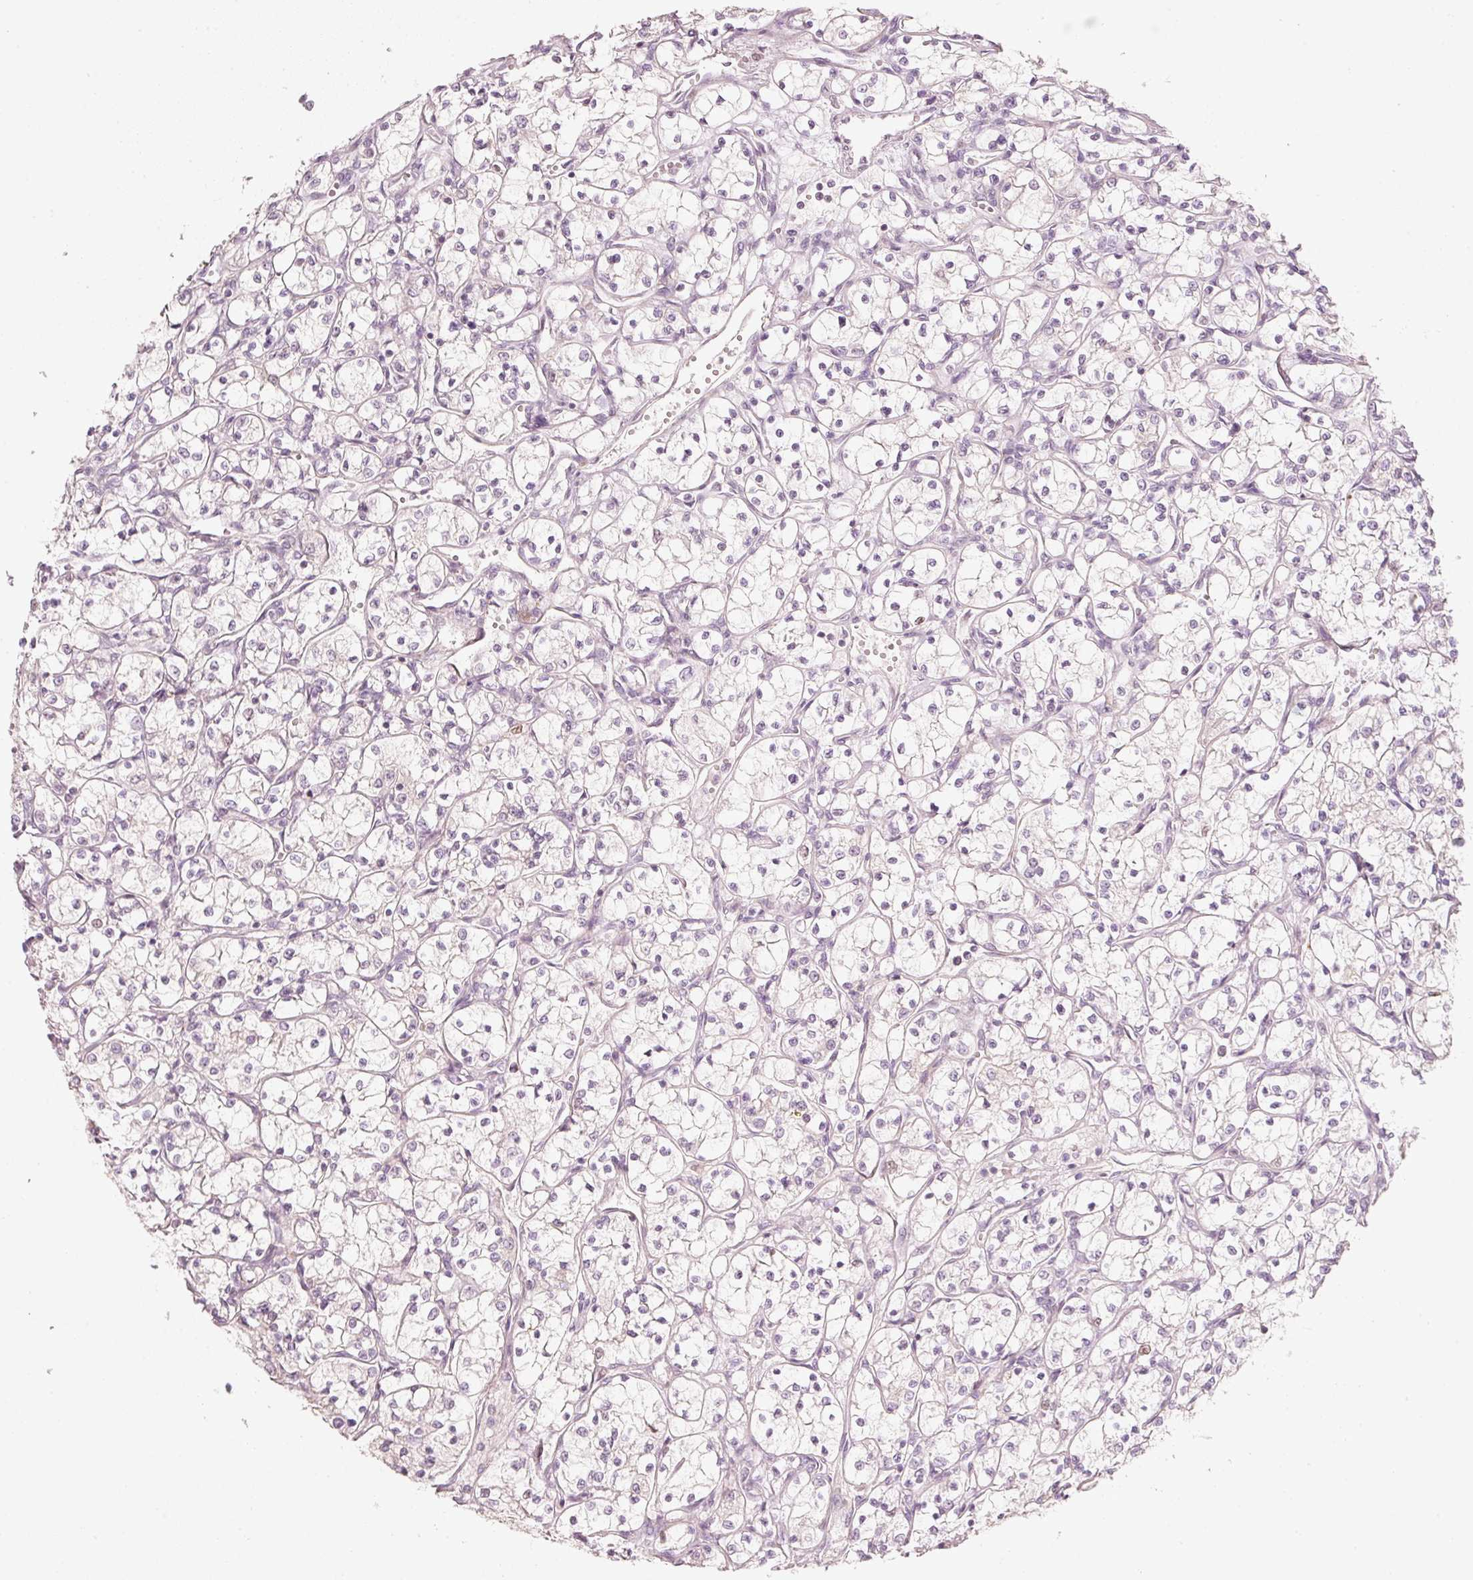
{"staining": {"intensity": "negative", "quantity": "none", "location": "none"}, "tissue": "renal cancer", "cell_type": "Tumor cells", "image_type": "cancer", "snomed": [{"axis": "morphology", "description": "Adenocarcinoma, NOS"}, {"axis": "topography", "description": "Kidney"}], "caption": "The photomicrograph reveals no staining of tumor cells in adenocarcinoma (renal).", "gene": "TREX2", "patient": {"sex": "female", "age": 69}}